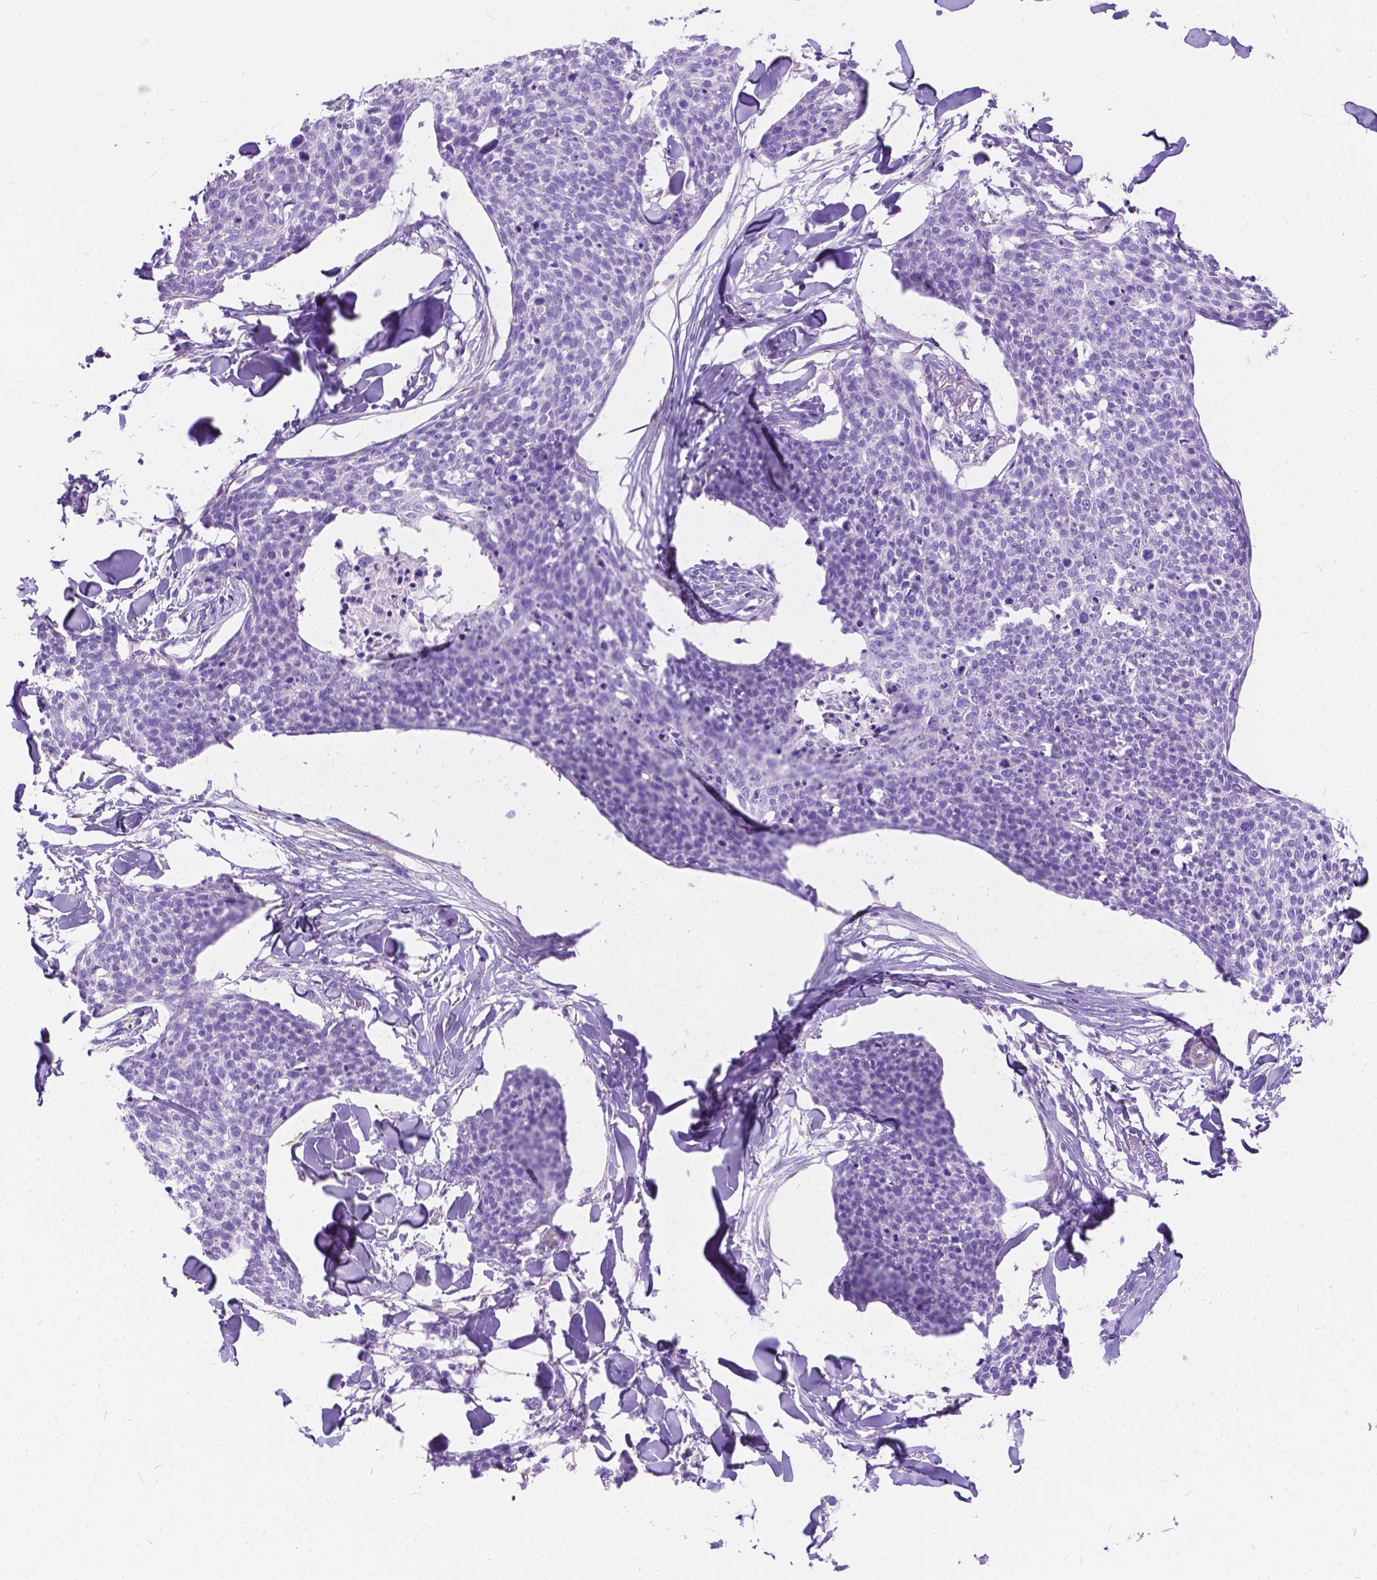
{"staining": {"intensity": "negative", "quantity": "none", "location": "none"}, "tissue": "skin cancer", "cell_type": "Tumor cells", "image_type": "cancer", "snomed": [{"axis": "morphology", "description": "Squamous cell carcinoma, NOS"}, {"axis": "topography", "description": "Skin"}, {"axis": "topography", "description": "Vulva"}], "caption": "Immunohistochemistry image of neoplastic tissue: squamous cell carcinoma (skin) stained with DAB (3,3'-diaminobenzidine) shows no significant protein expression in tumor cells.", "gene": "CHRM1", "patient": {"sex": "female", "age": 75}}